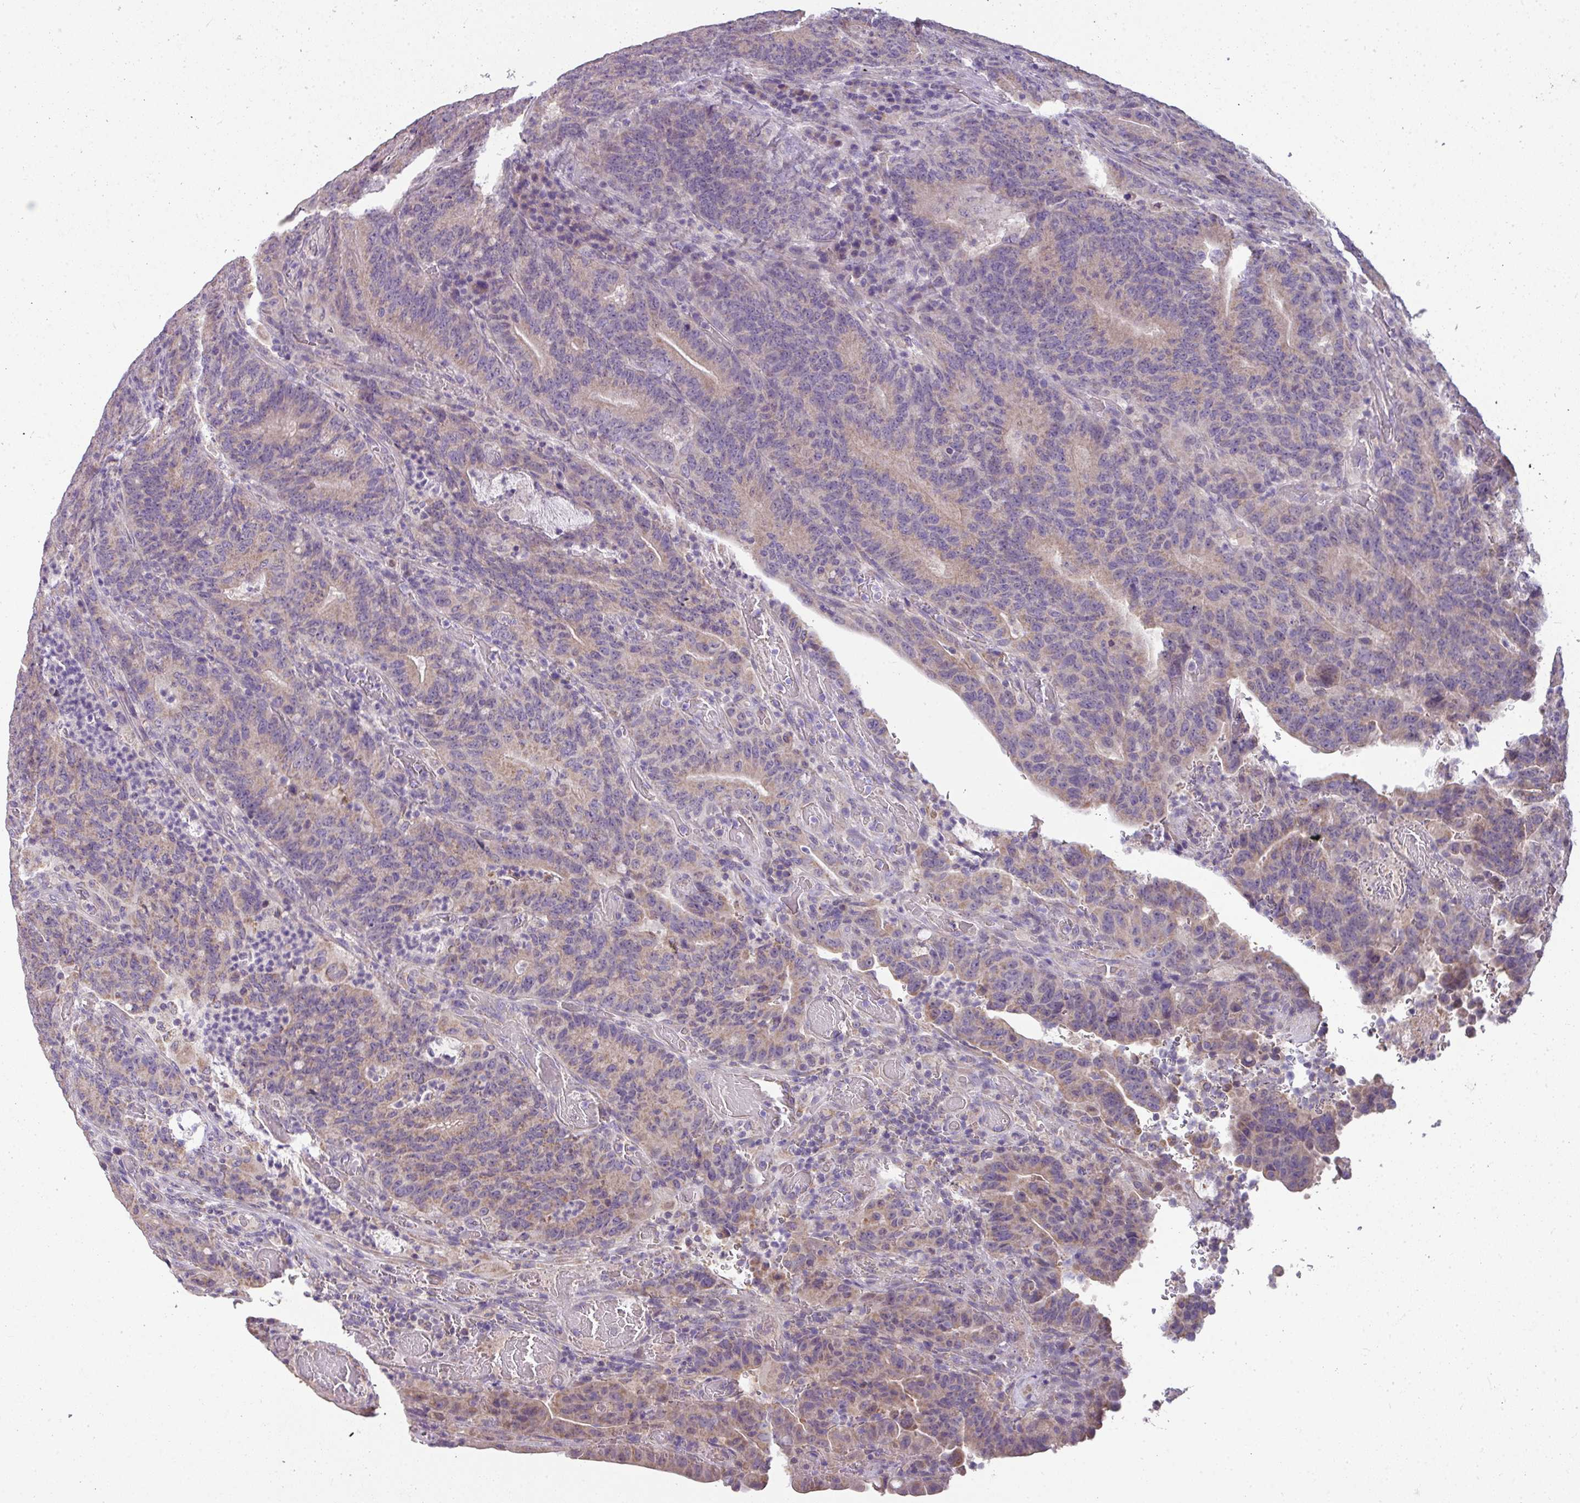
{"staining": {"intensity": "weak", "quantity": ">75%", "location": "cytoplasmic/membranous"}, "tissue": "colorectal cancer", "cell_type": "Tumor cells", "image_type": "cancer", "snomed": [{"axis": "morphology", "description": "Normal tissue, NOS"}, {"axis": "morphology", "description": "Adenocarcinoma, NOS"}, {"axis": "topography", "description": "Colon"}], "caption": "Tumor cells demonstrate low levels of weak cytoplasmic/membranous staining in approximately >75% of cells in human colorectal cancer (adenocarcinoma).", "gene": "PALS2", "patient": {"sex": "female", "age": 75}}